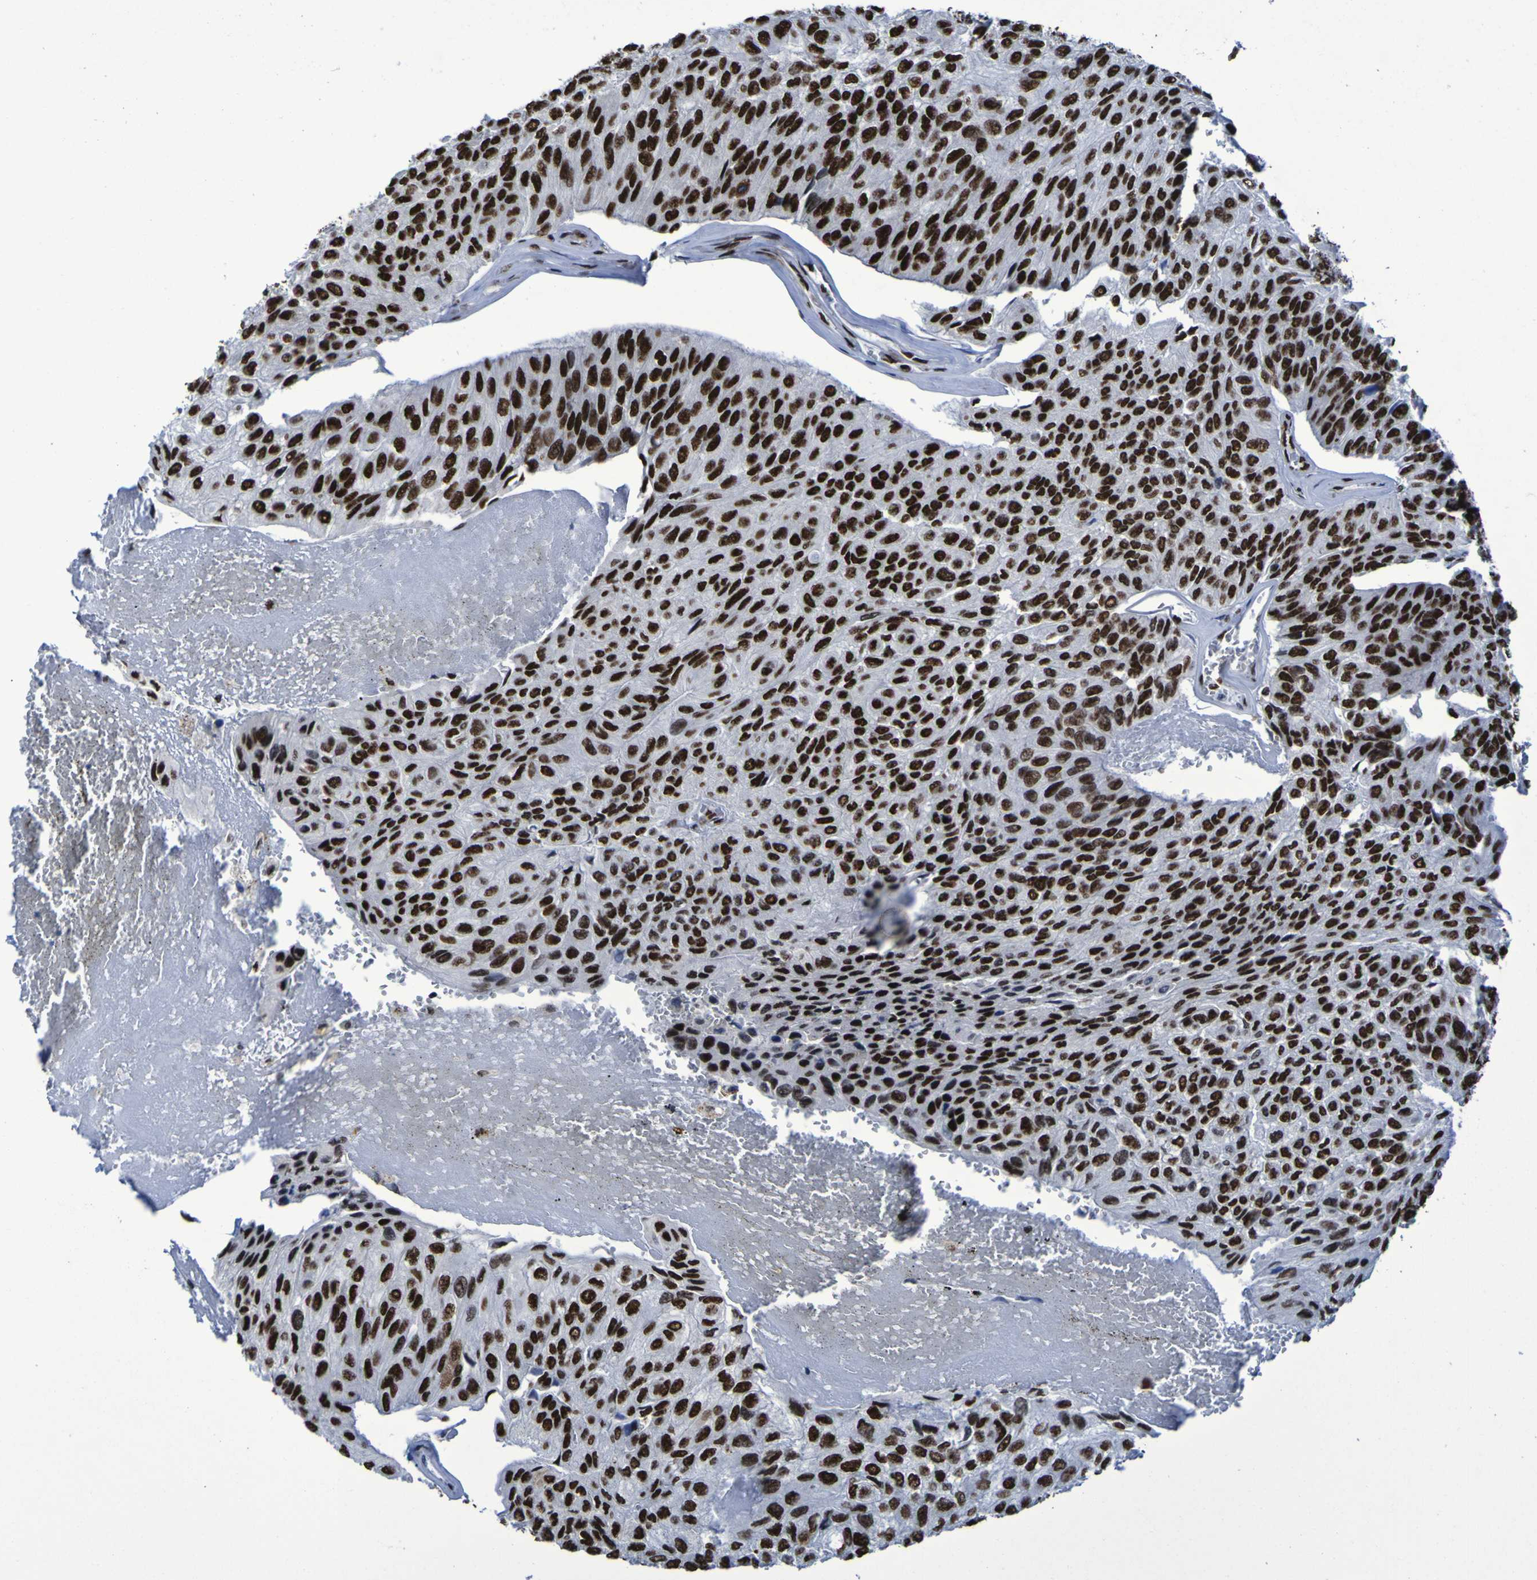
{"staining": {"intensity": "strong", "quantity": ">75%", "location": "nuclear"}, "tissue": "urothelial cancer", "cell_type": "Tumor cells", "image_type": "cancer", "snomed": [{"axis": "morphology", "description": "Urothelial carcinoma, High grade"}, {"axis": "topography", "description": "Urinary bladder"}], "caption": "Immunohistochemistry micrograph of neoplastic tissue: human urothelial cancer stained using IHC shows high levels of strong protein expression localized specifically in the nuclear of tumor cells, appearing as a nuclear brown color.", "gene": "HNRNPR", "patient": {"sex": "male", "age": 66}}